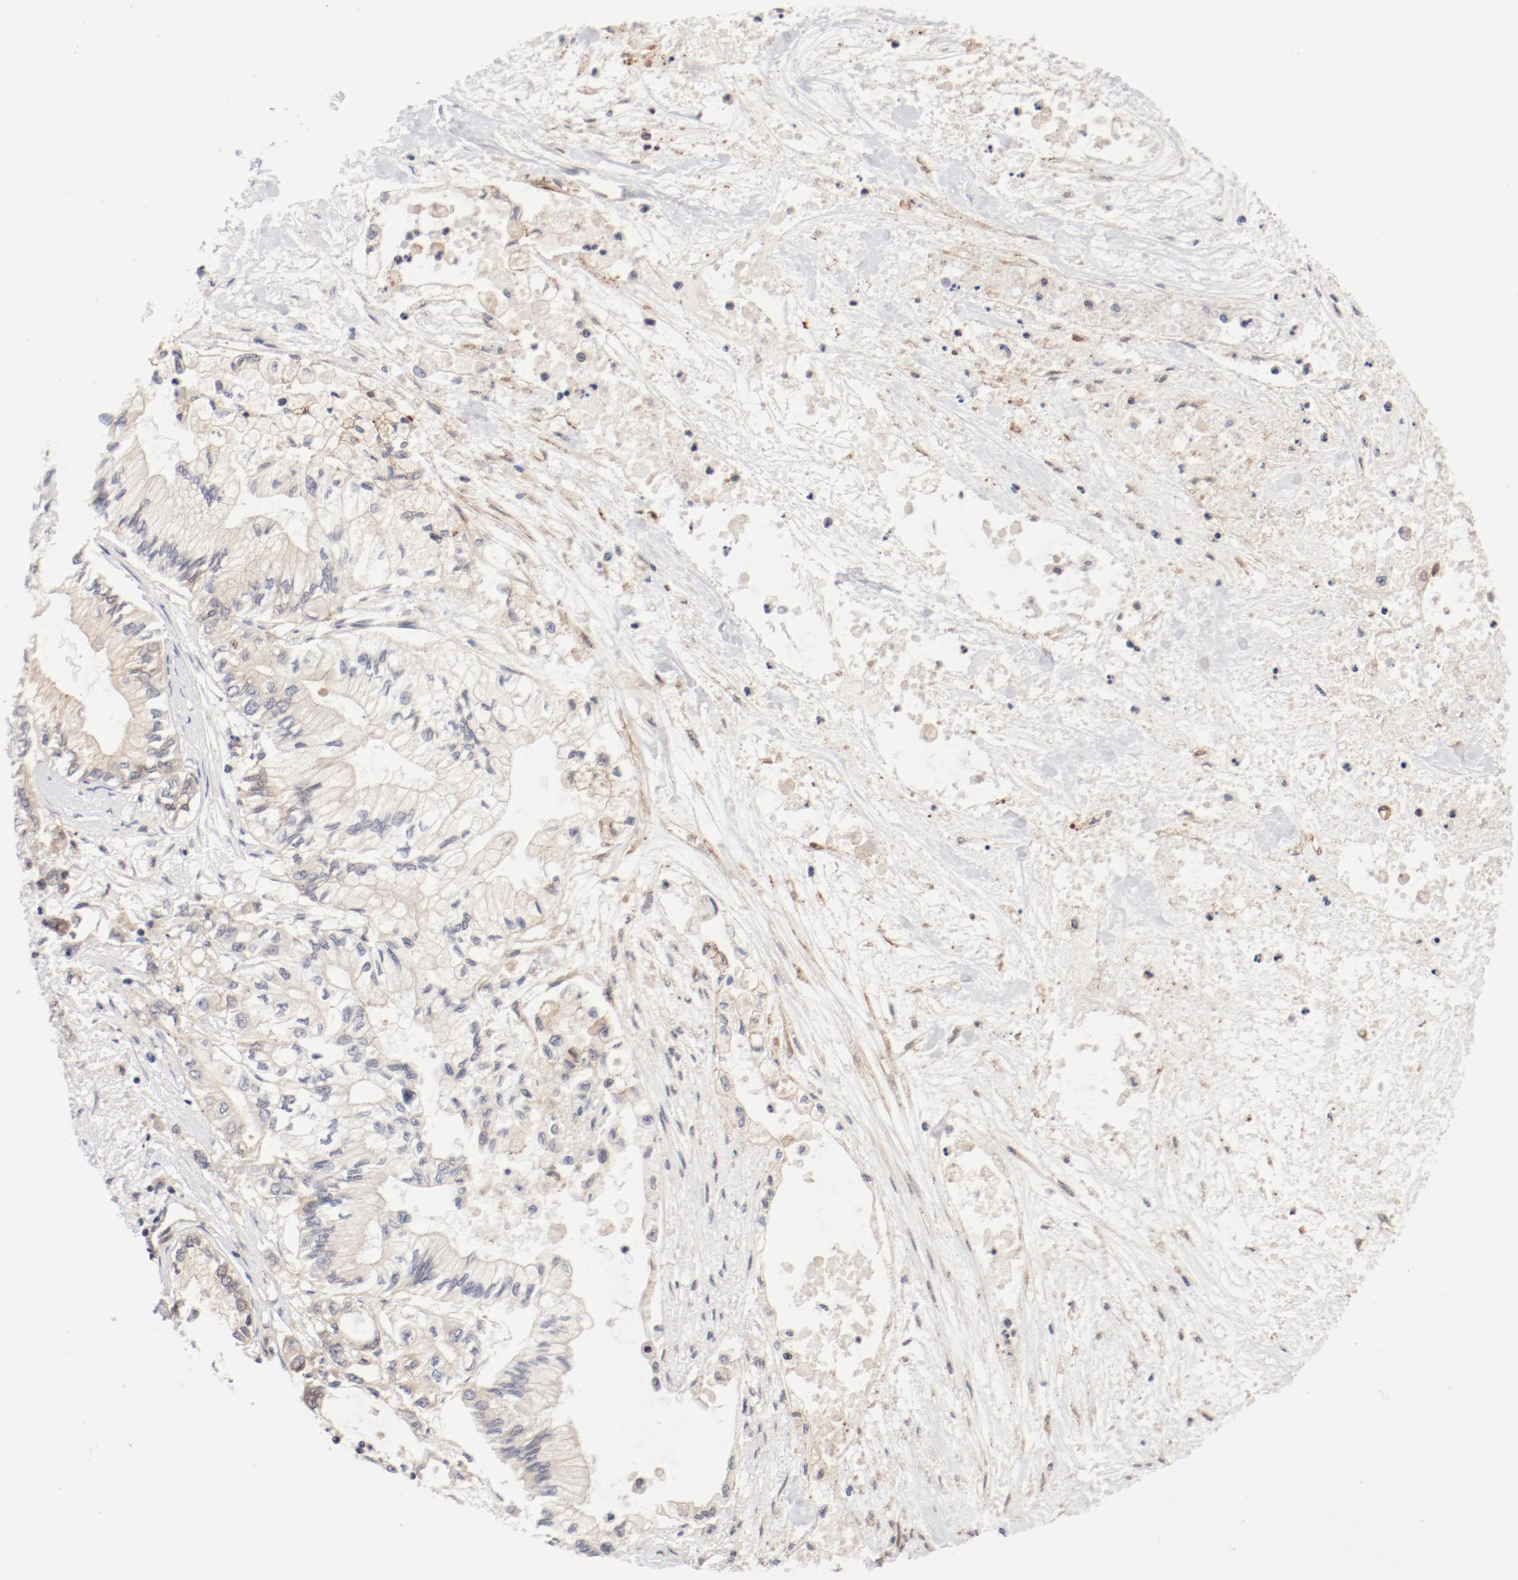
{"staining": {"intensity": "weak", "quantity": "<25%", "location": "cytoplasmic/membranous"}, "tissue": "pancreatic cancer", "cell_type": "Tumor cells", "image_type": "cancer", "snomed": [{"axis": "morphology", "description": "Adenocarcinoma, NOS"}, {"axis": "topography", "description": "Pancreas"}], "caption": "The photomicrograph exhibits no significant staining in tumor cells of pancreatic cancer.", "gene": "ZNF267", "patient": {"sex": "male", "age": 79}}